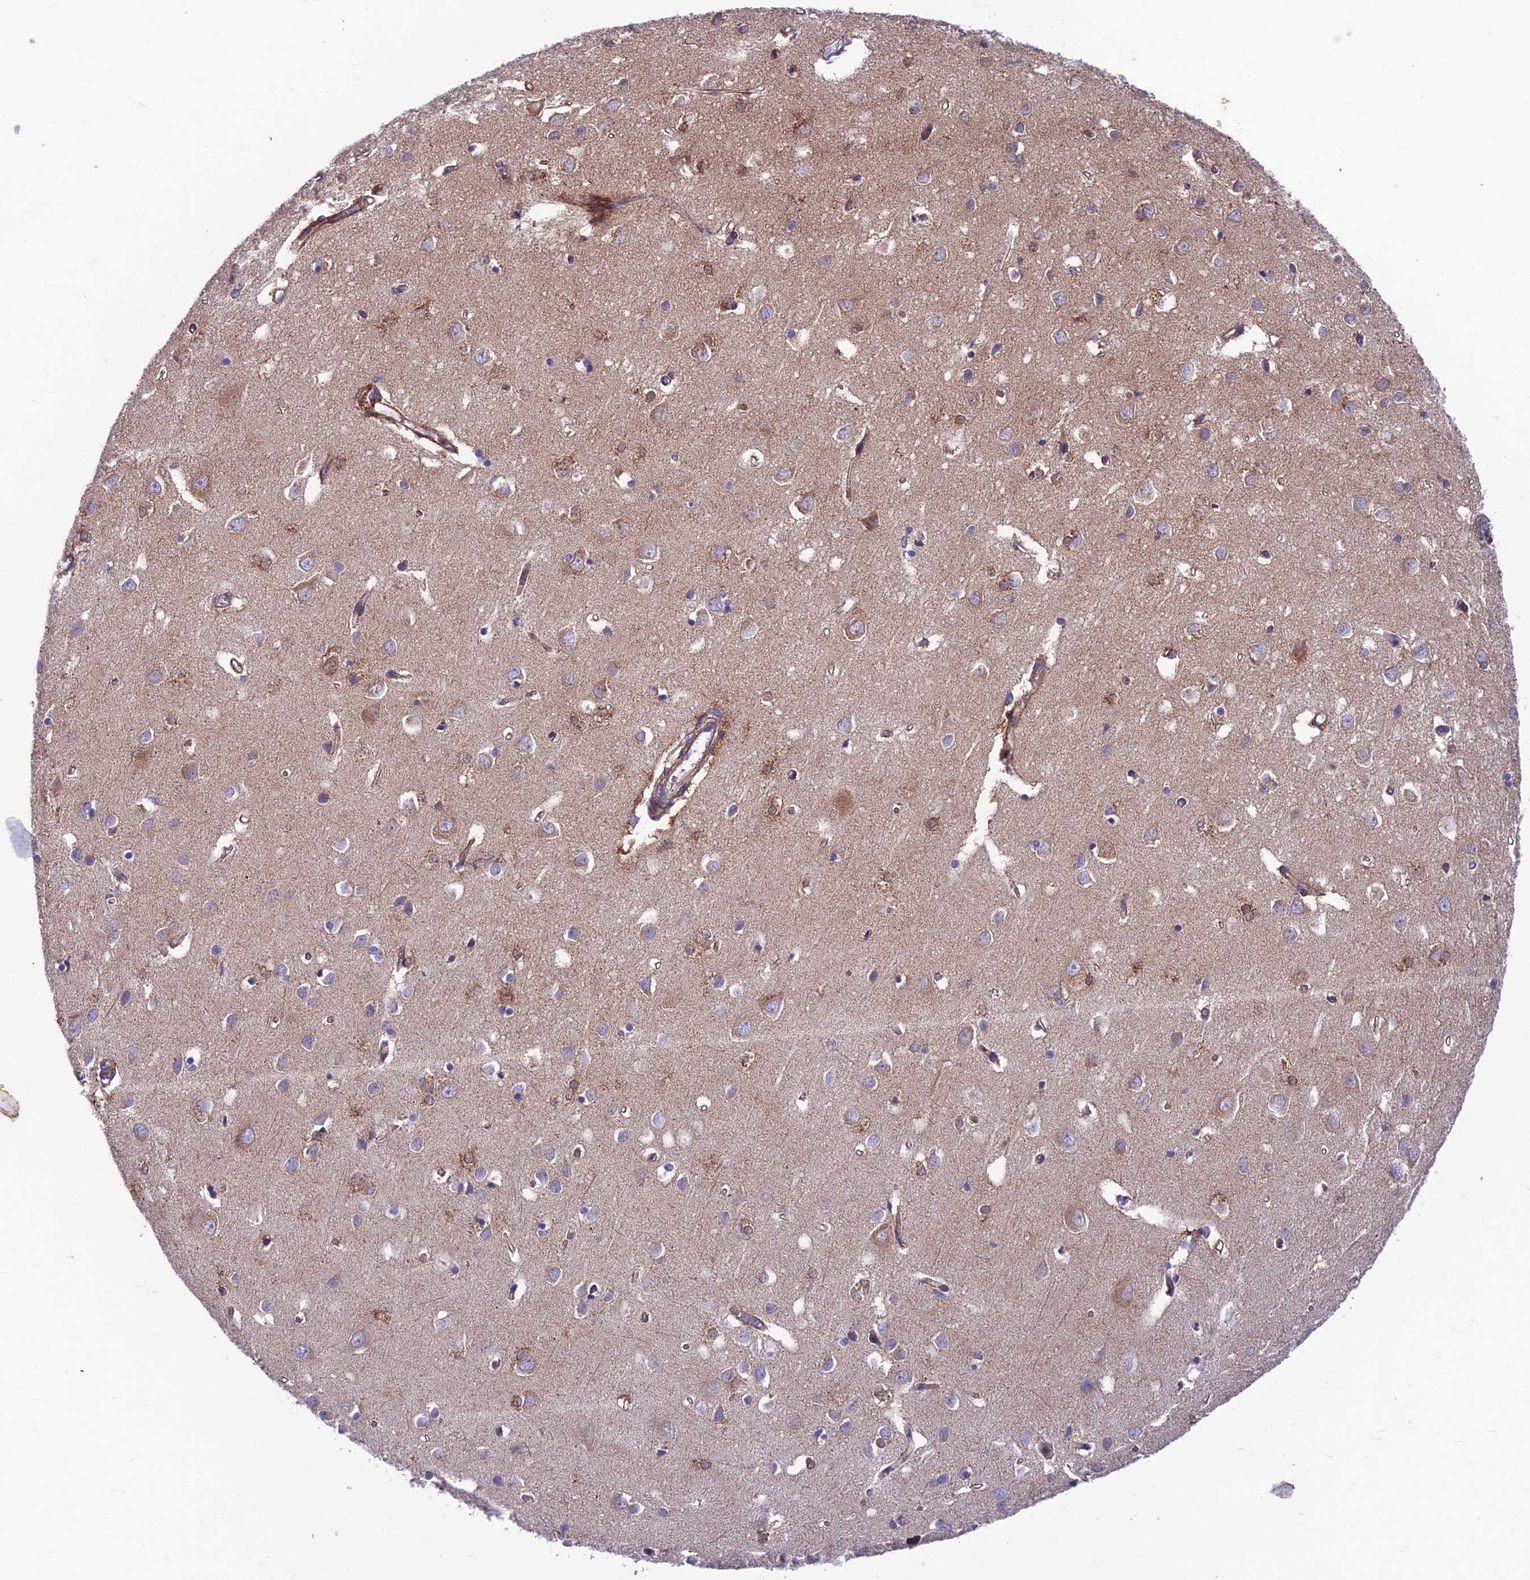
{"staining": {"intensity": "negative", "quantity": "none", "location": "none"}, "tissue": "cerebral cortex", "cell_type": "Endothelial cells", "image_type": "normal", "snomed": [{"axis": "morphology", "description": "Normal tissue, NOS"}, {"axis": "topography", "description": "Cerebral cortex"}], "caption": "This histopathology image is of benign cerebral cortex stained with IHC to label a protein in brown with the nuclei are counter-stained blue. There is no expression in endothelial cells. (Stains: DAB (3,3'-diaminobenzidine) immunohistochemistry (IHC) with hematoxylin counter stain, Microscopy: brightfield microscopy at high magnification).", "gene": "VPS16", "patient": {"sex": "female", "age": 64}}